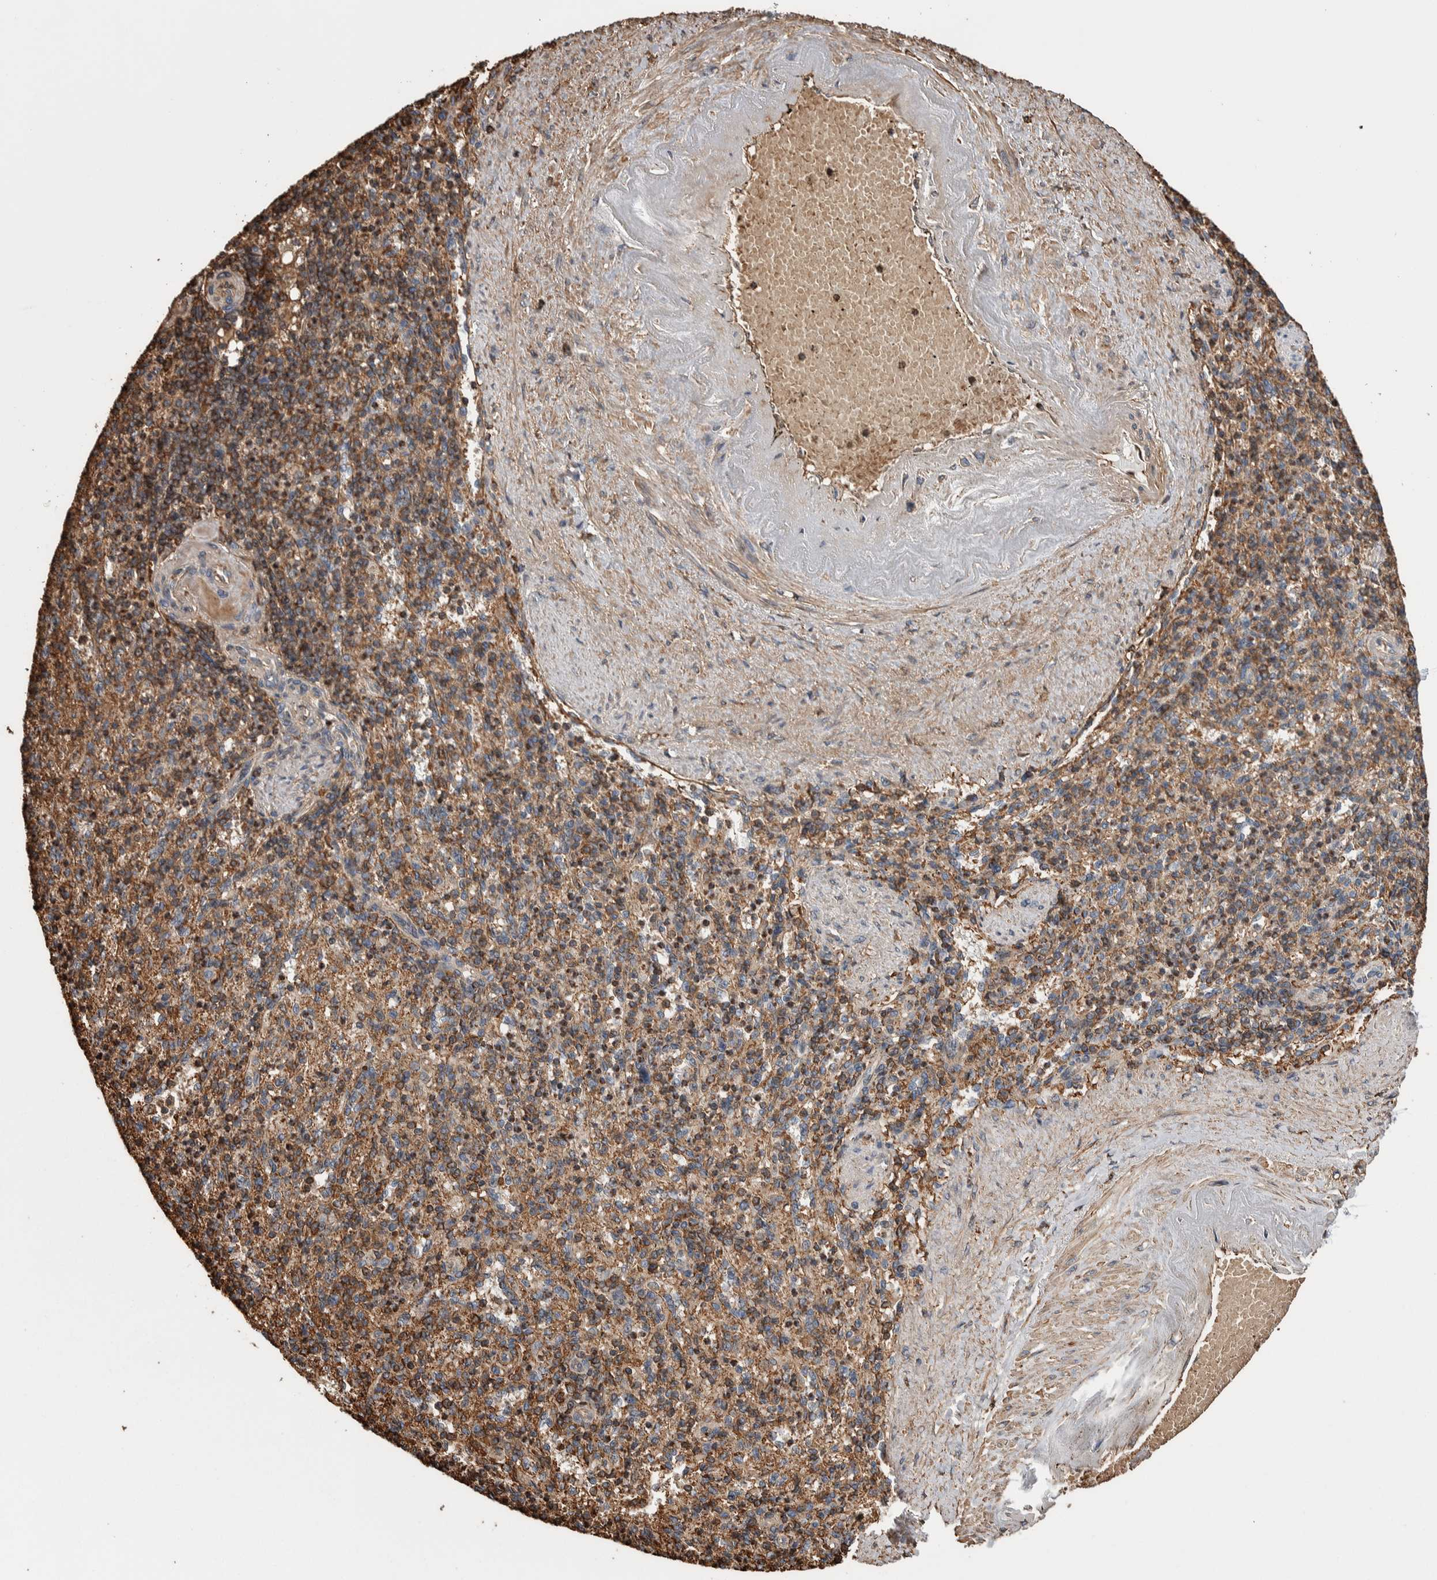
{"staining": {"intensity": "moderate", "quantity": ">75%", "location": "cytoplasmic/membranous"}, "tissue": "spleen", "cell_type": "Cells in red pulp", "image_type": "normal", "snomed": [{"axis": "morphology", "description": "Normal tissue, NOS"}, {"axis": "topography", "description": "Spleen"}], "caption": "A brown stain highlights moderate cytoplasmic/membranous expression of a protein in cells in red pulp of unremarkable human spleen.", "gene": "ENPP2", "patient": {"sex": "female", "age": 74}}